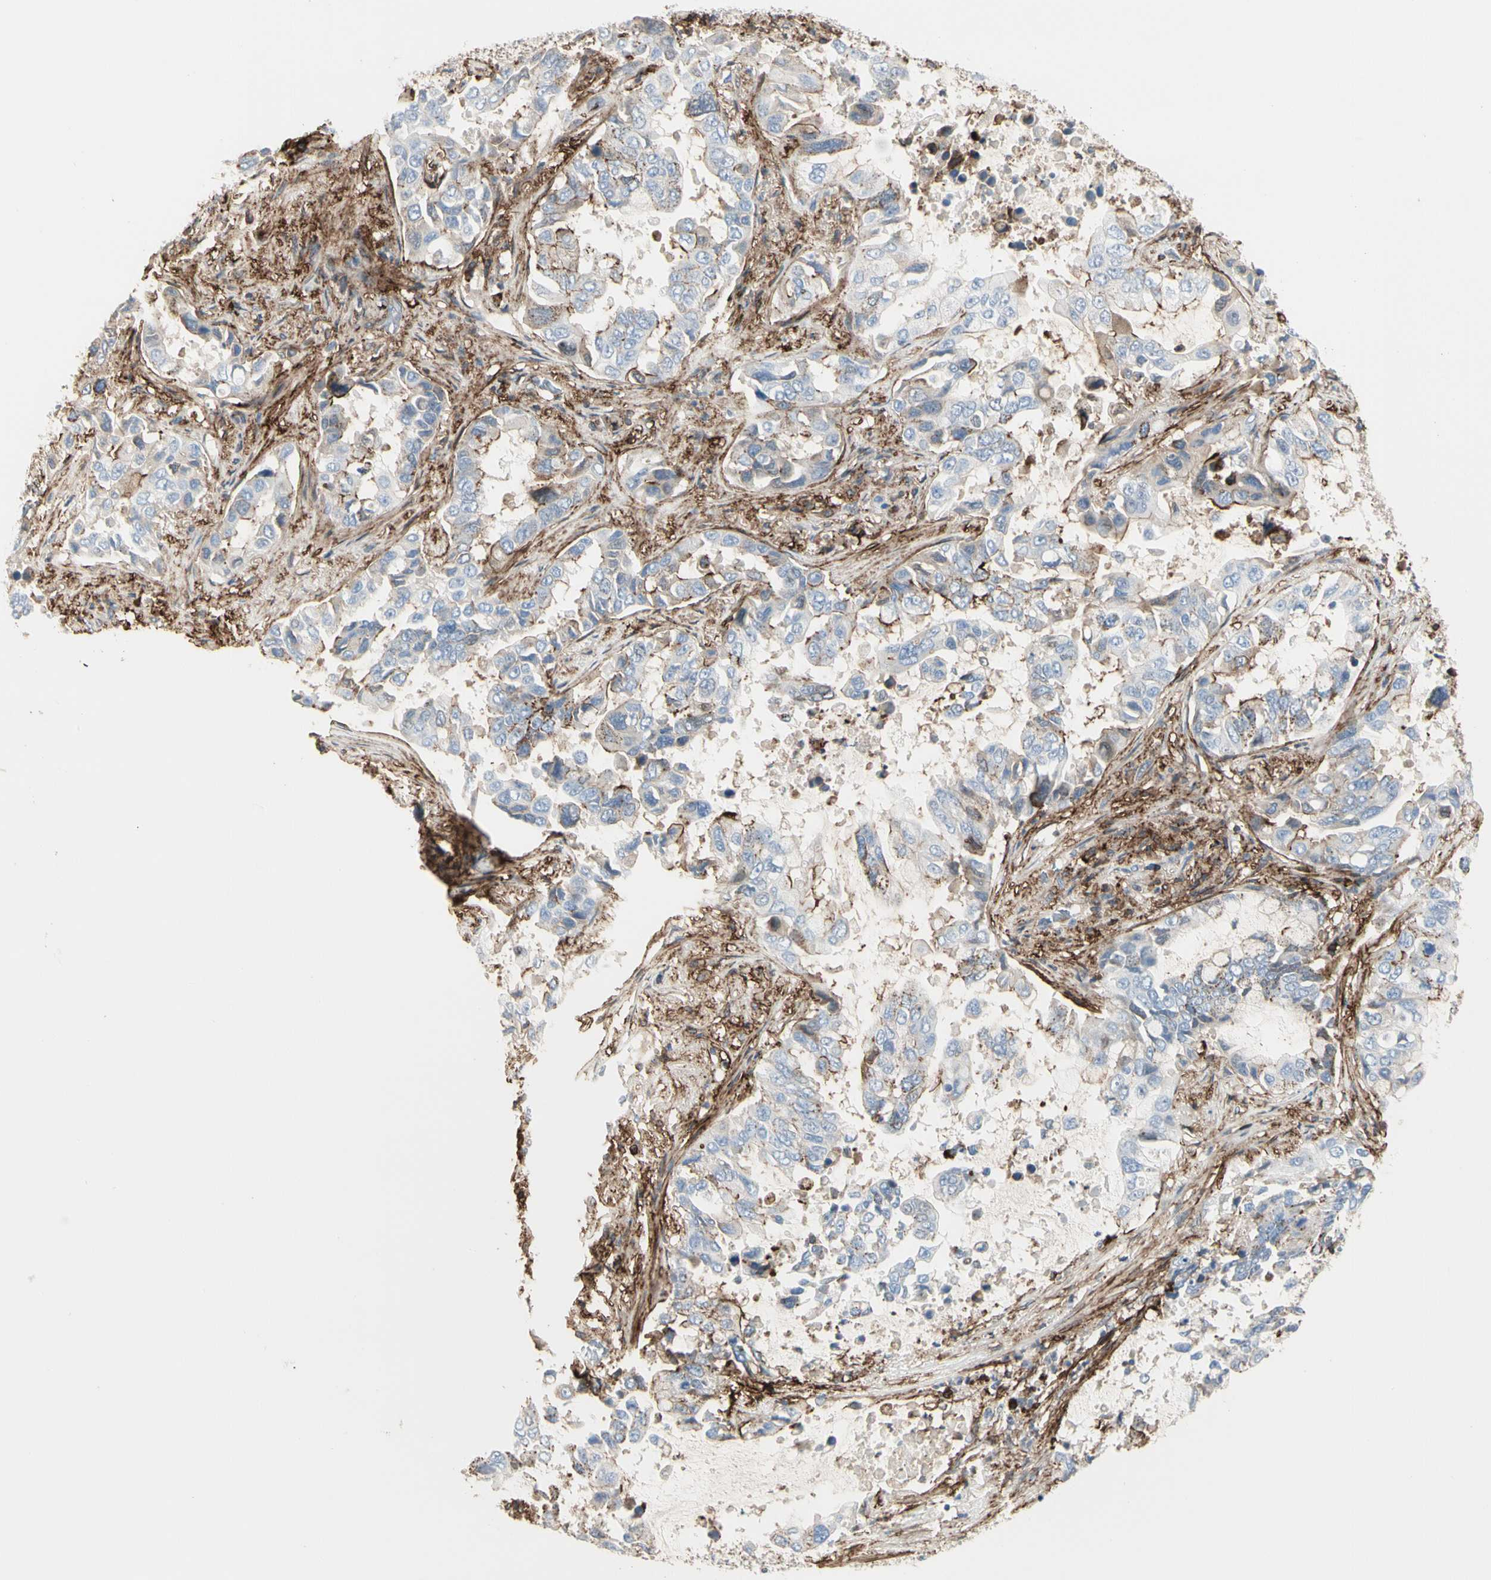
{"staining": {"intensity": "weak", "quantity": "<25%", "location": "cytoplasmic/membranous"}, "tissue": "lung cancer", "cell_type": "Tumor cells", "image_type": "cancer", "snomed": [{"axis": "morphology", "description": "Adenocarcinoma, NOS"}, {"axis": "topography", "description": "Lung"}], "caption": "An immunohistochemistry micrograph of lung cancer is shown. There is no staining in tumor cells of lung cancer.", "gene": "CLEC2B", "patient": {"sex": "male", "age": 64}}